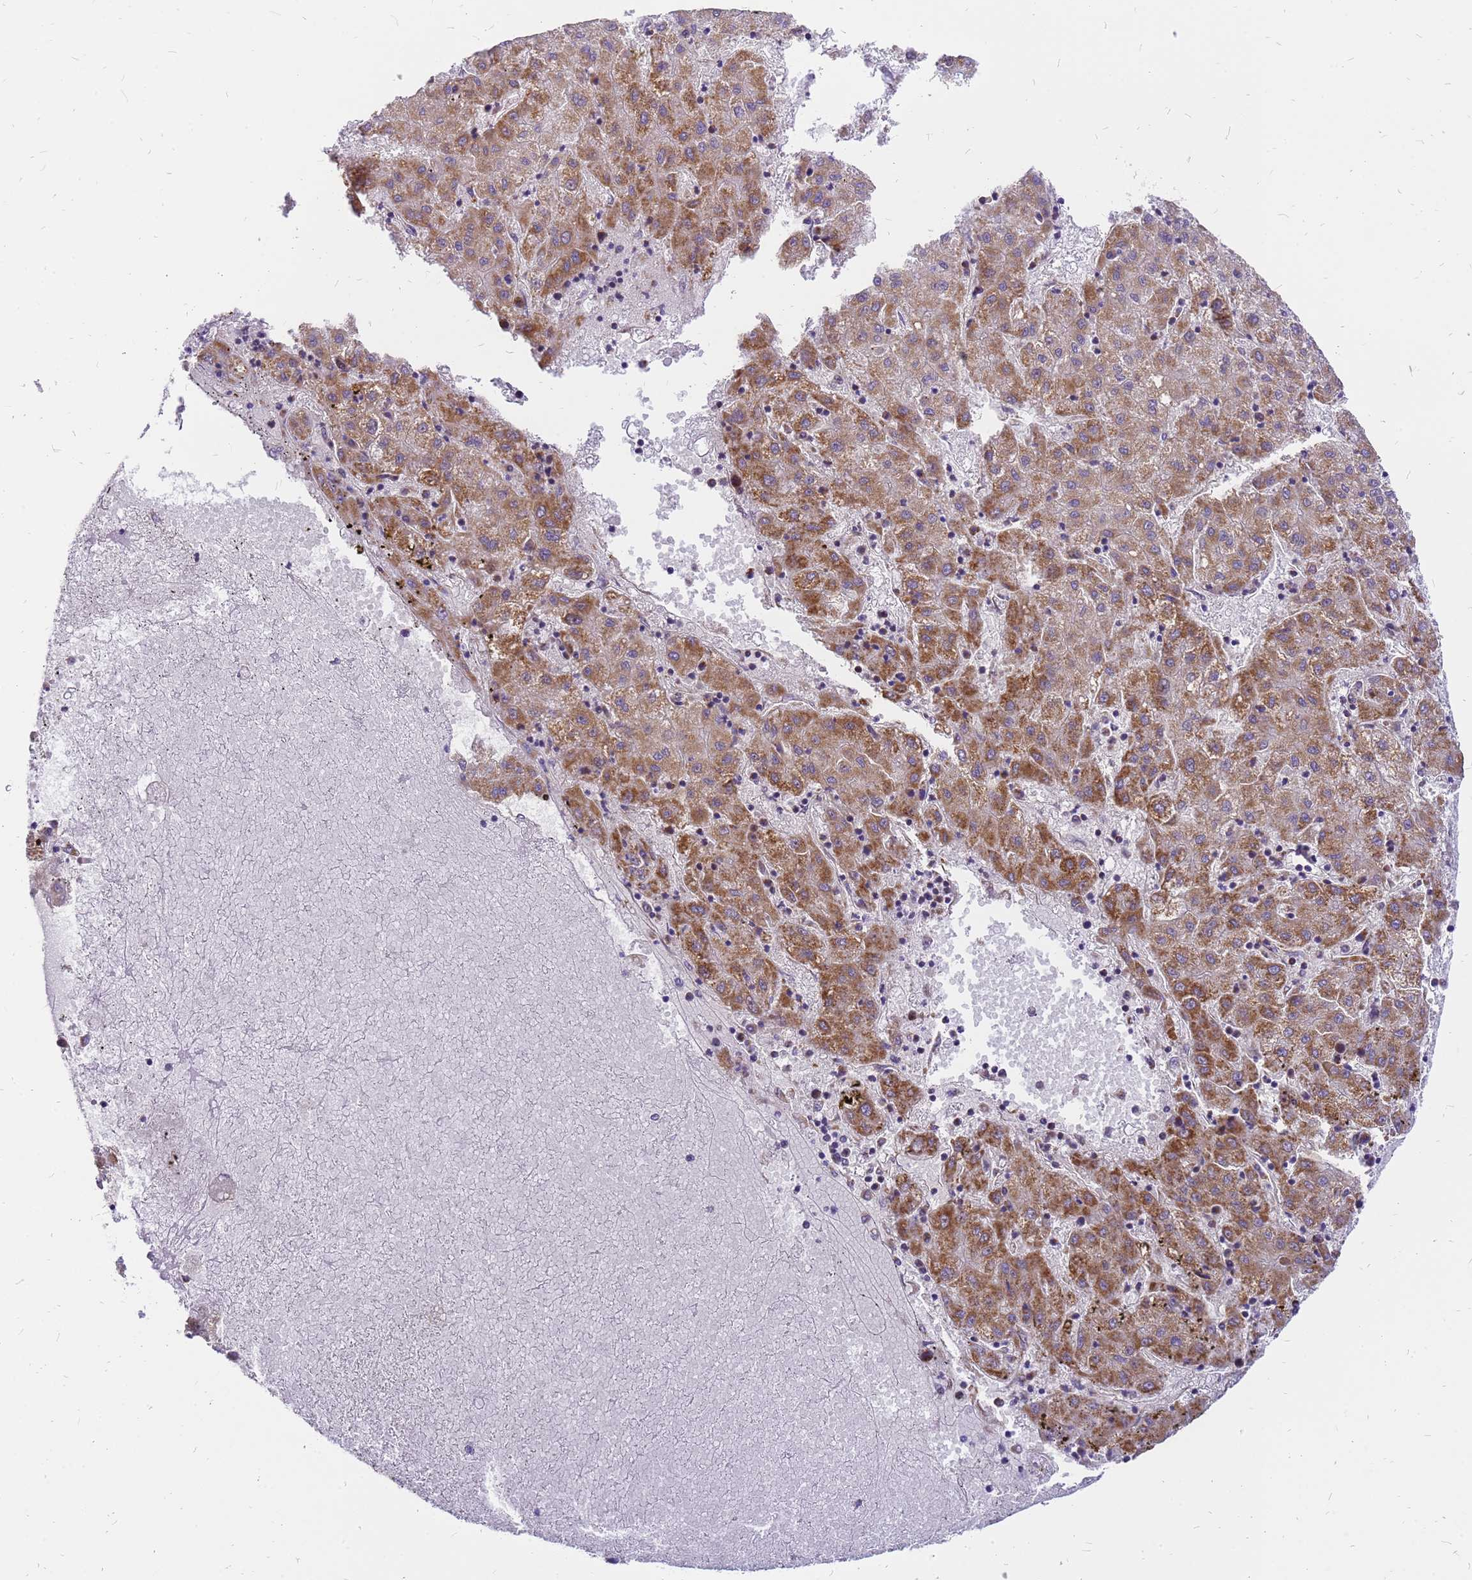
{"staining": {"intensity": "moderate", "quantity": ">75%", "location": "cytoplasmic/membranous"}, "tissue": "liver cancer", "cell_type": "Tumor cells", "image_type": "cancer", "snomed": [{"axis": "morphology", "description": "Carcinoma, Hepatocellular, NOS"}, {"axis": "topography", "description": "Liver"}], "caption": "This photomicrograph exhibits IHC staining of human hepatocellular carcinoma (liver), with medium moderate cytoplasmic/membranous expression in about >75% of tumor cells.", "gene": "MRPS26", "patient": {"sex": "male", "age": 72}}